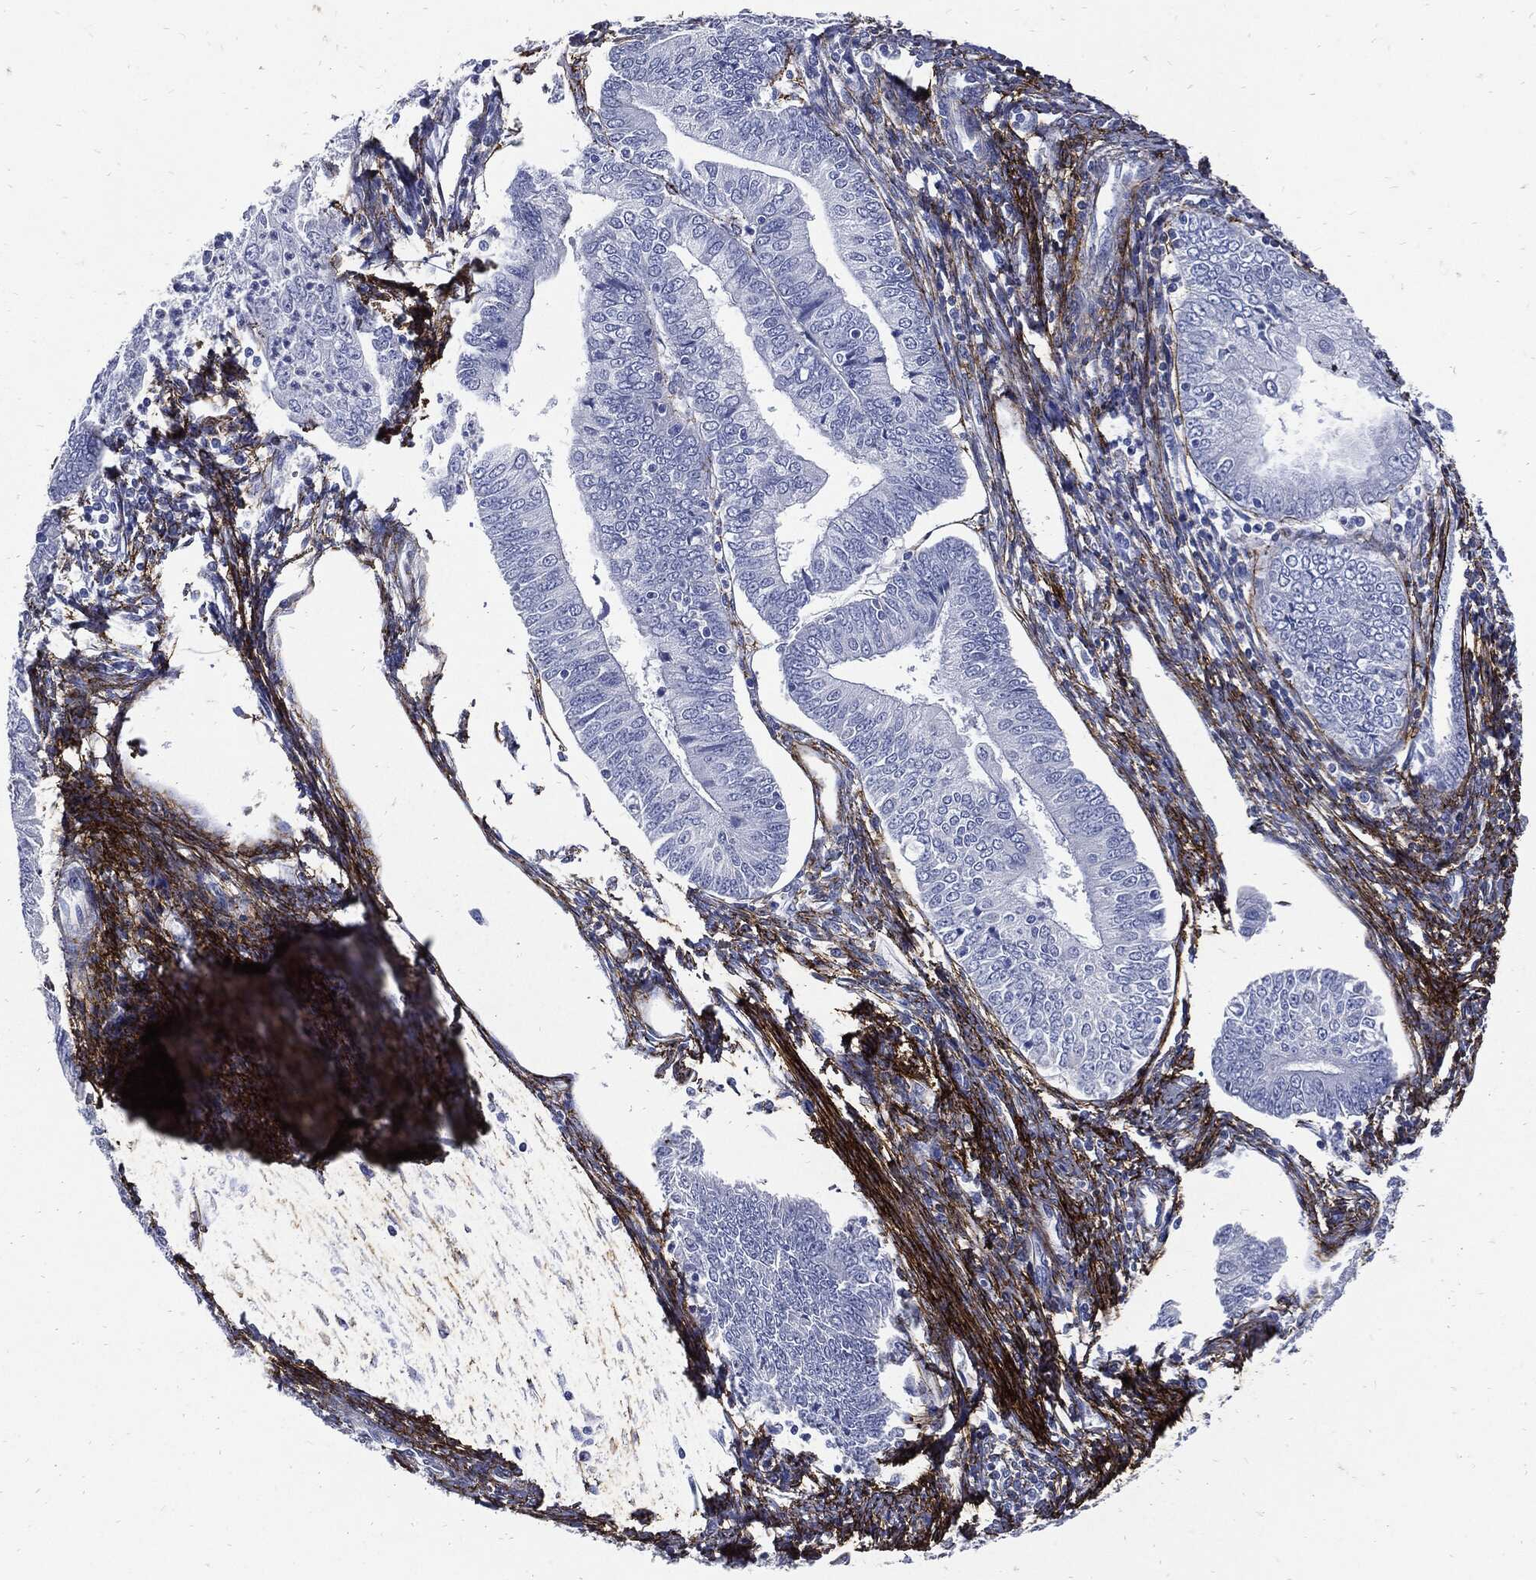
{"staining": {"intensity": "negative", "quantity": "none", "location": "none"}, "tissue": "endometrial cancer", "cell_type": "Tumor cells", "image_type": "cancer", "snomed": [{"axis": "morphology", "description": "Adenocarcinoma, NOS"}, {"axis": "topography", "description": "Endometrium"}], "caption": "Immunohistochemistry image of neoplastic tissue: human adenocarcinoma (endometrial) stained with DAB demonstrates no significant protein positivity in tumor cells.", "gene": "FBN1", "patient": {"sex": "female", "age": 56}}